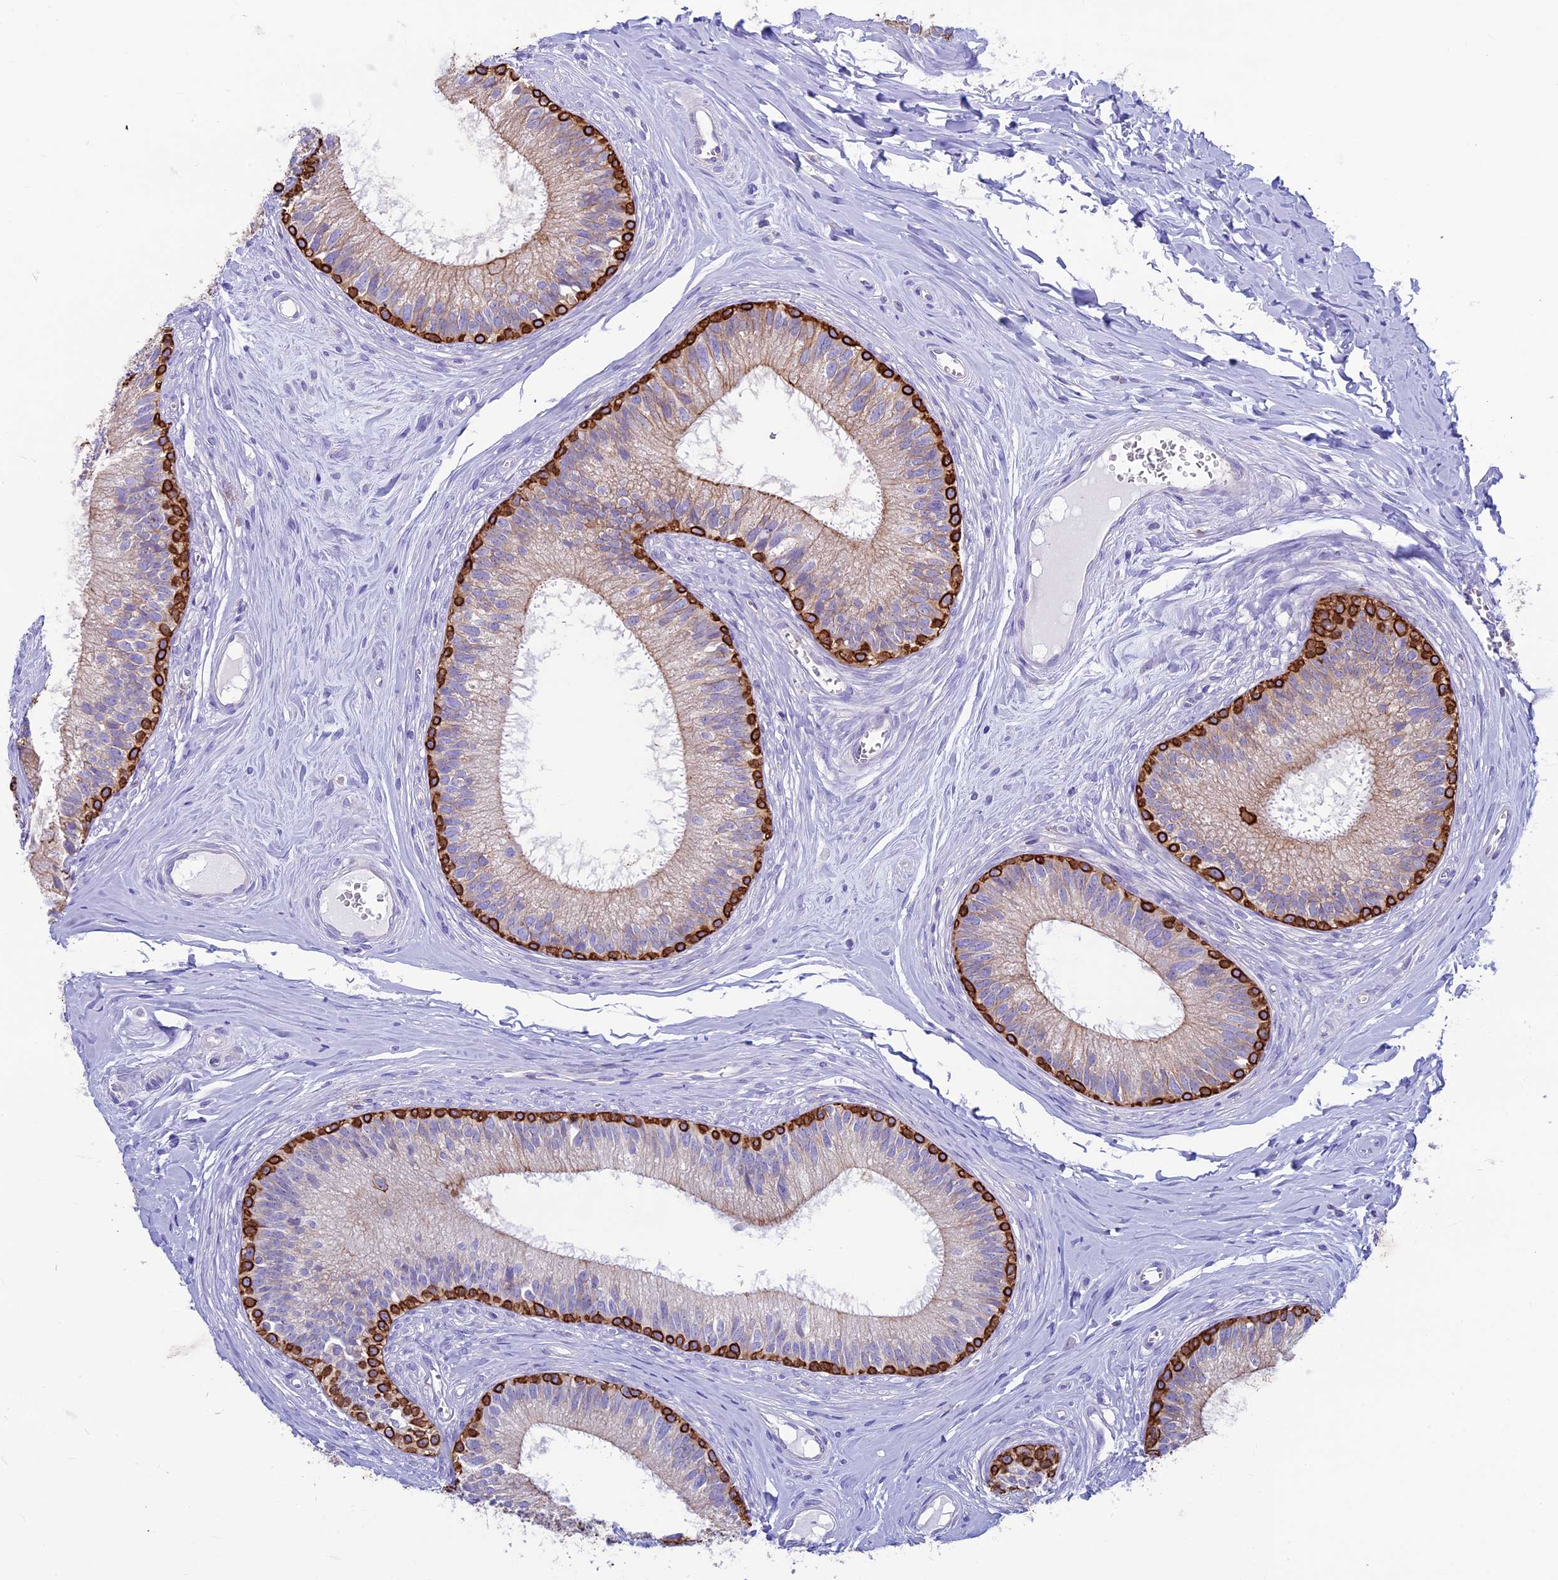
{"staining": {"intensity": "strong", "quantity": "25%-75%", "location": "cytoplasmic/membranous"}, "tissue": "epididymis", "cell_type": "Glandular cells", "image_type": "normal", "snomed": [{"axis": "morphology", "description": "Normal tissue, NOS"}, {"axis": "topography", "description": "Epididymis"}], "caption": "This histopathology image demonstrates unremarkable epididymis stained with immunohistochemistry (IHC) to label a protein in brown. The cytoplasmic/membranous of glandular cells show strong positivity for the protein. Nuclei are counter-stained blue.", "gene": "CDAN1", "patient": {"sex": "male", "age": 33}}